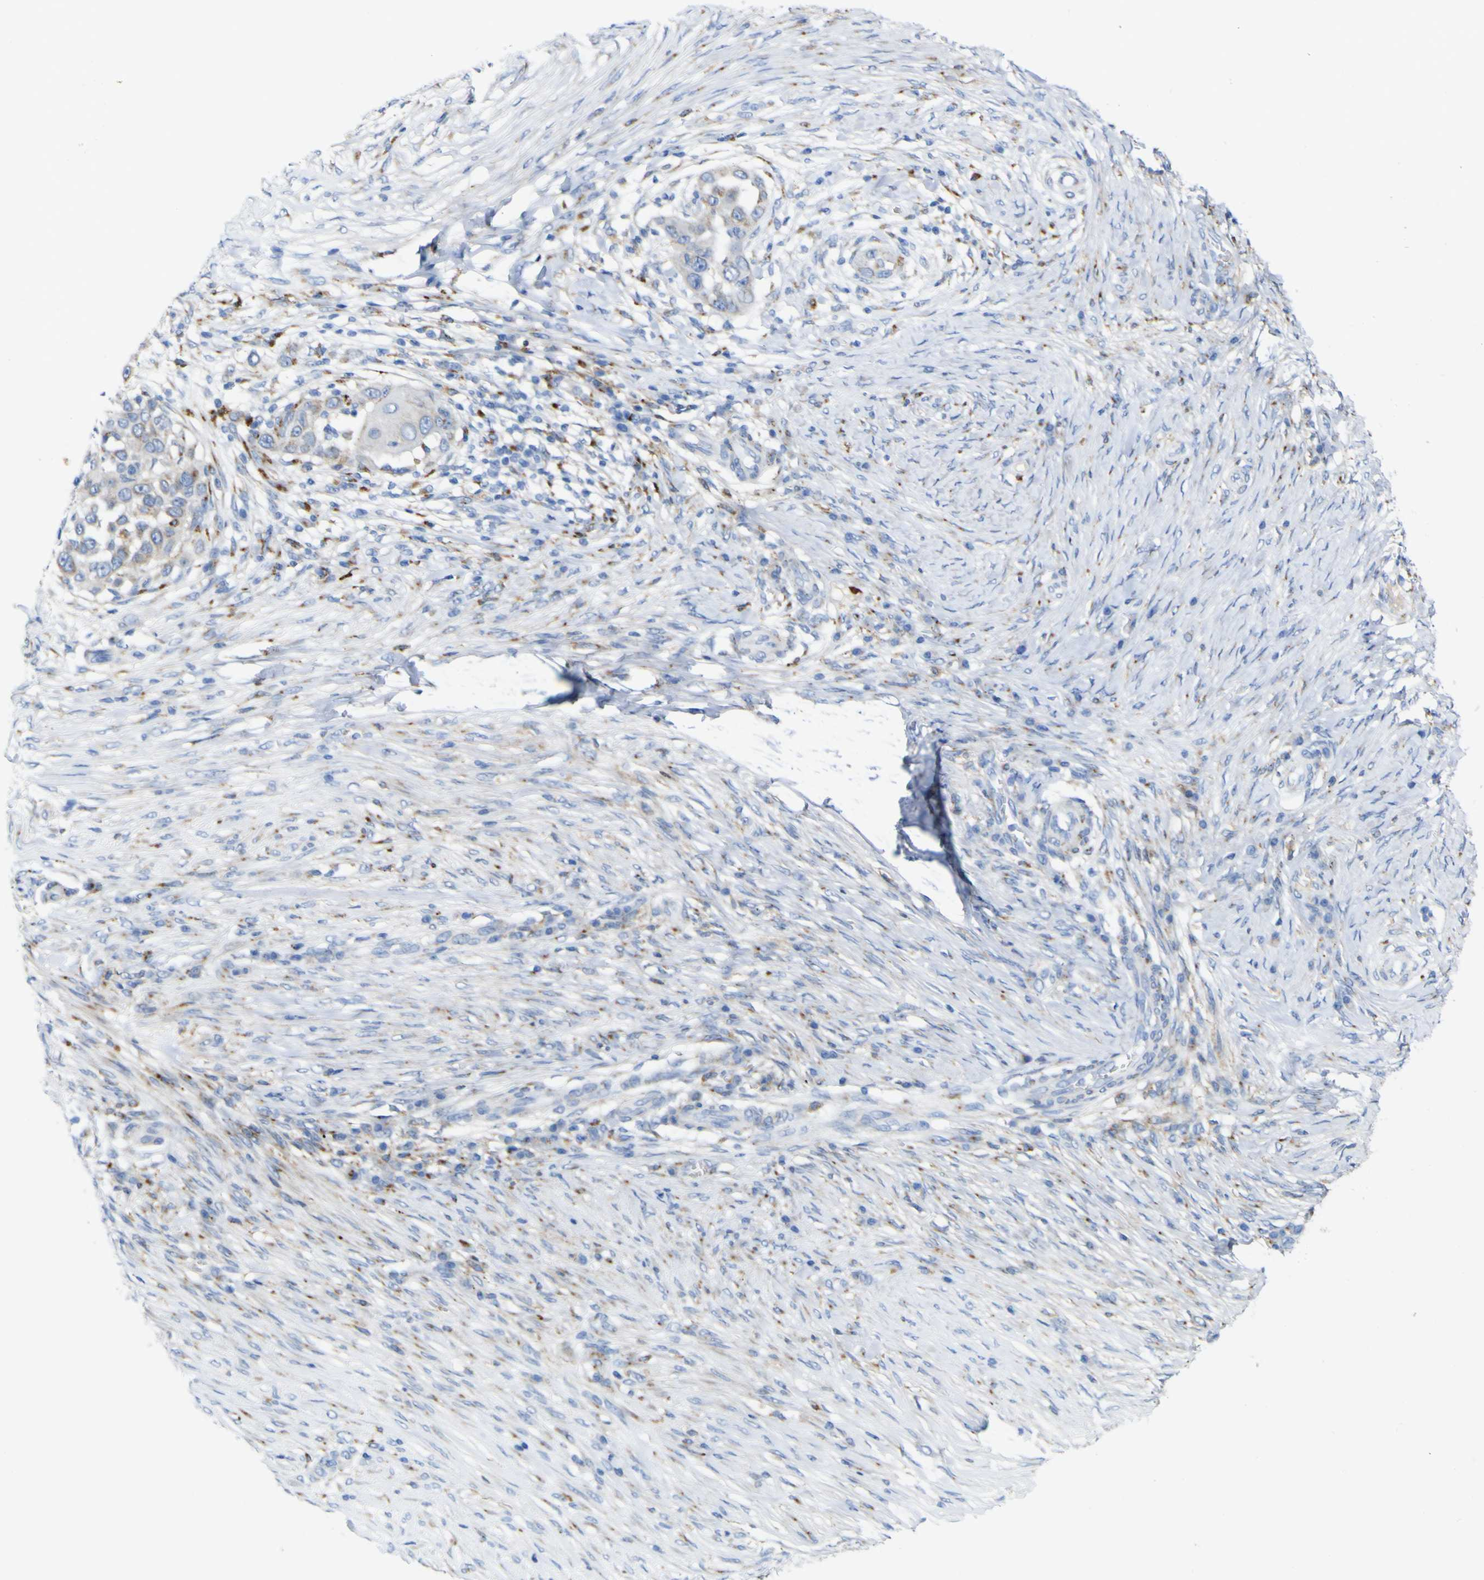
{"staining": {"intensity": "negative", "quantity": "none", "location": "none"}, "tissue": "skin cancer", "cell_type": "Tumor cells", "image_type": "cancer", "snomed": [{"axis": "morphology", "description": "Squamous cell carcinoma, NOS"}, {"axis": "topography", "description": "Skin"}], "caption": "This is an immunohistochemistry (IHC) micrograph of squamous cell carcinoma (skin). There is no positivity in tumor cells.", "gene": "PTPRF", "patient": {"sex": "female", "age": 44}}